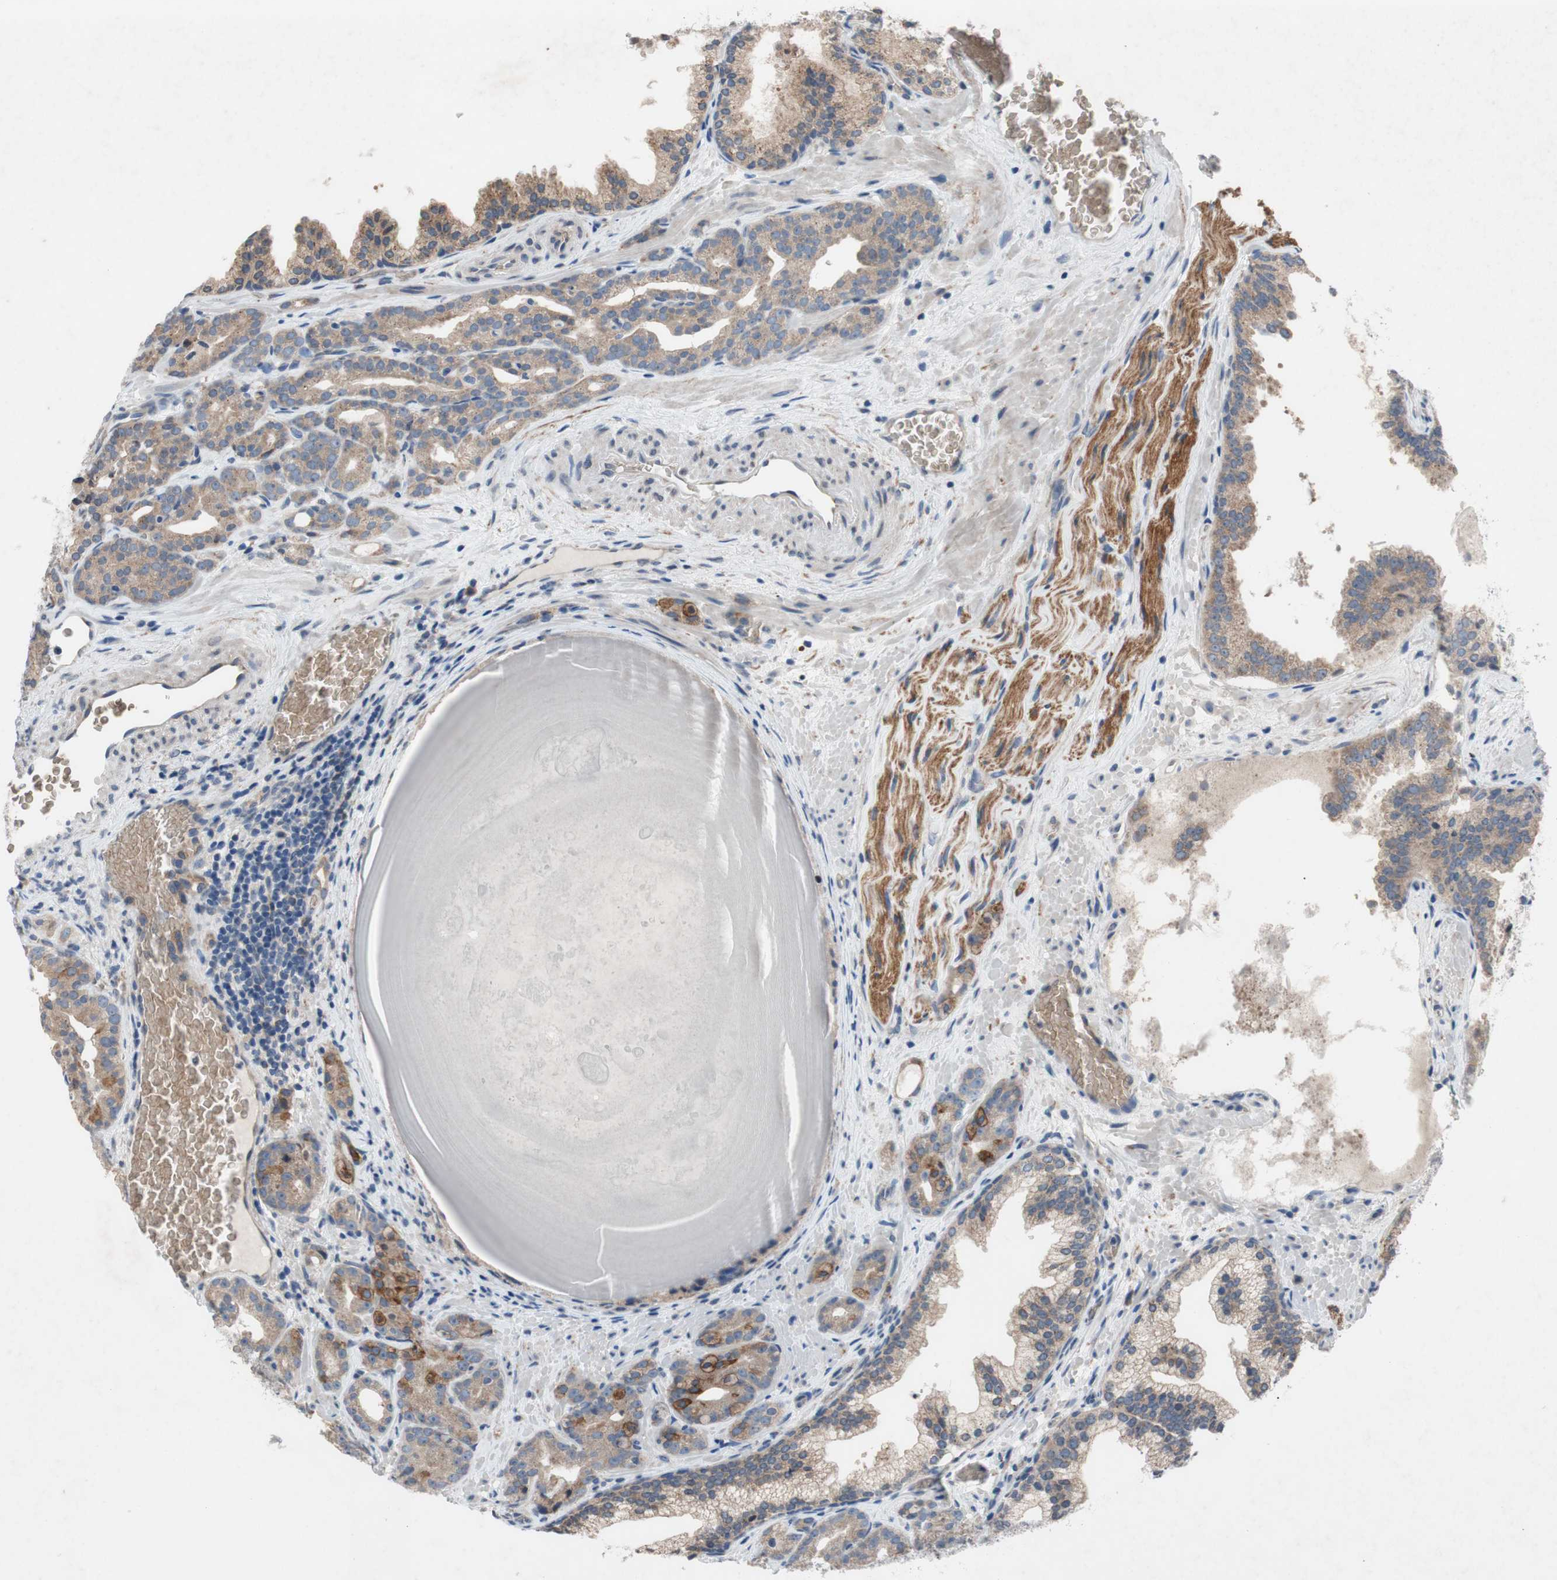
{"staining": {"intensity": "weak", "quantity": ">75%", "location": "cytoplasmic/membranous"}, "tissue": "prostate cancer", "cell_type": "Tumor cells", "image_type": "cancer", "snomed": [{"axis": "morphology", "description": "Adenocarcinoma, Low grade"}, {"axis": "topography", "description": "Prostate"}], "caption": "Human low-grade adenocarcinoma (prostate) stained with a brown dye demonstrates weak cytoplasmic/membranous positive staining in approximately >75% of tumor cells.", "gene": "ADD2", "patient": {"sex": "male", "age": 63}}